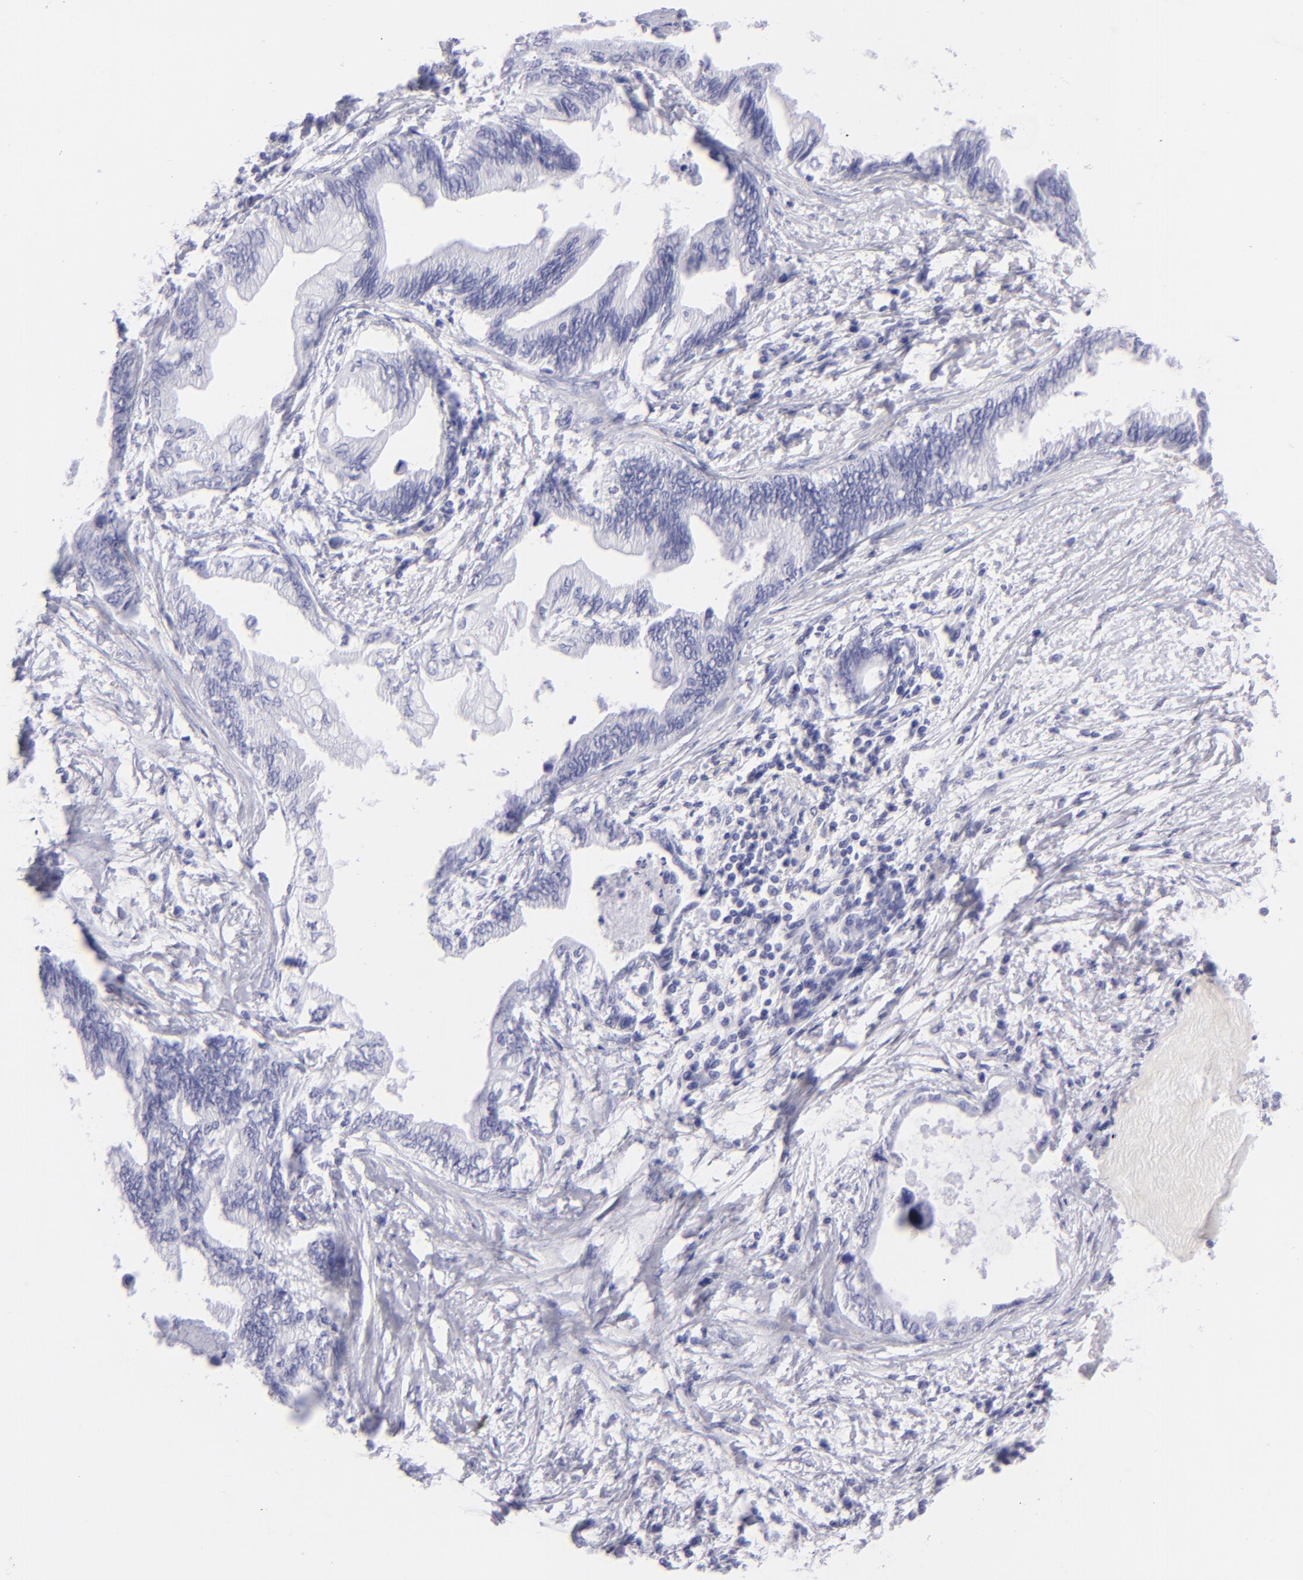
{"staining": {"intensity": "negative", "quantity": "none", "location": "none"}, "tissue": "pancreatic cancer", "cell_type": "Tumor cells", "image_type": "cancer", "snomed": [{"axis": "morphology", "description": "Adenocarcinoma, NOS"}, {"axis": "topography", "description": "Pancreas"}], "caption": "Immunohistochemistry of pancreatic cancer reveals no staining in tumor cells.", "gene": "SLC1A3", "patient": {"sex": "female", "age": 66}}